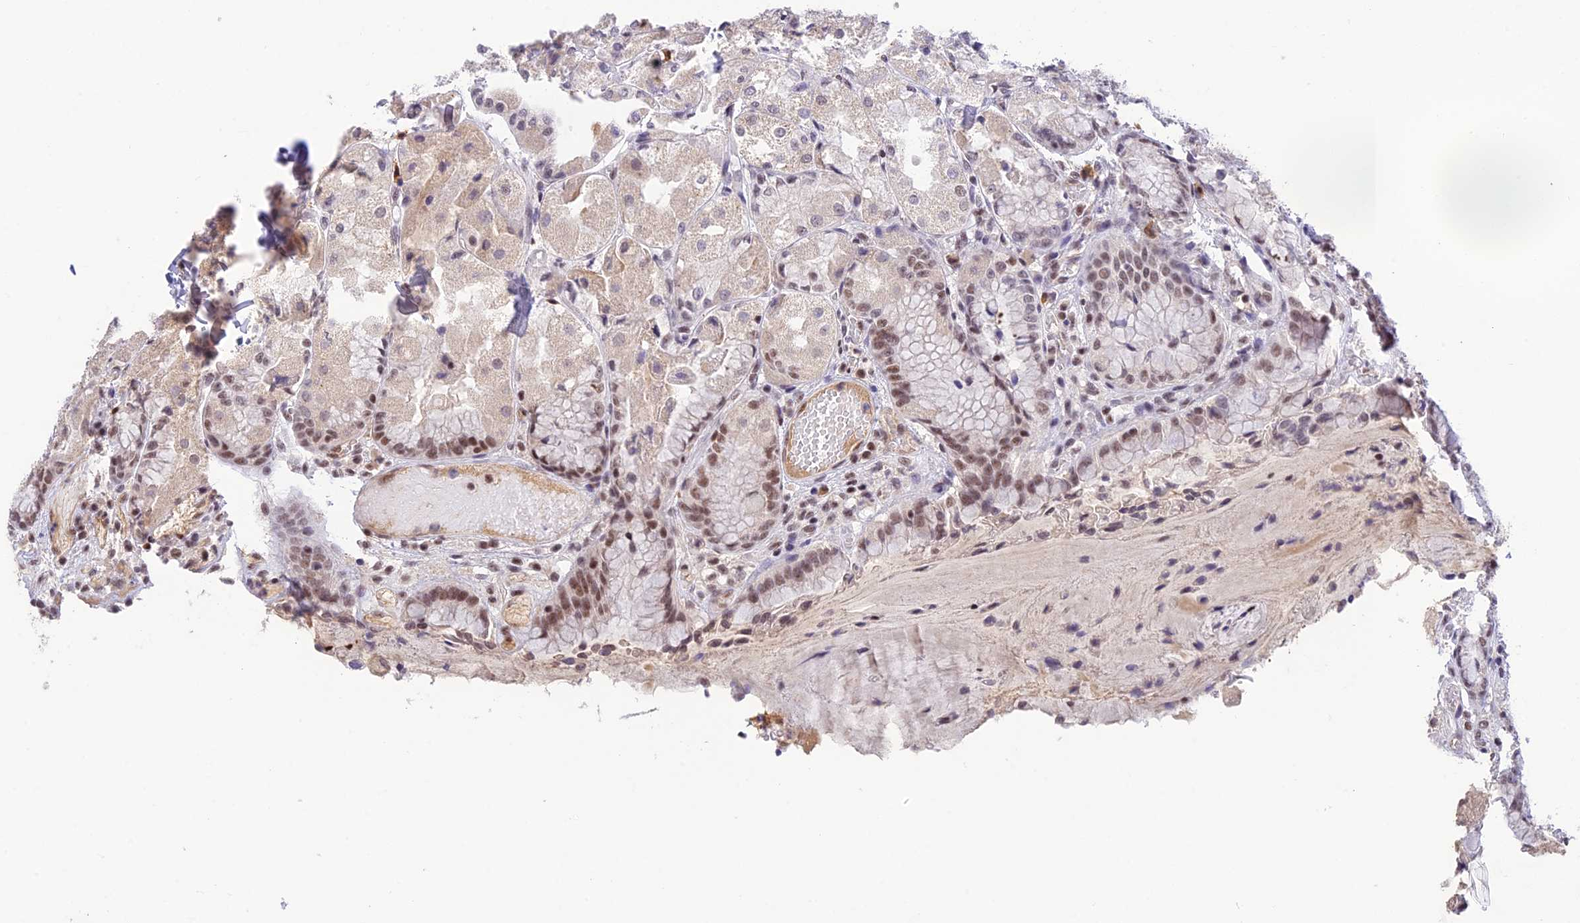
{"staining": {"intensity": "moderate", "quantity": "25%-75%", "location": "nuclear"}, "tissue": "stomach", "cell_type": "Glandular cells", "image_type": "normal", "snomed": [{"axis": "morphology", "description": "Normal tissue, NOS"}, {"axis": "topography", "description": "Stomach, upper"}], "caption": "This image reveals immunohistochemistry staining of normal human stomach, with medium moderate nuclear expression in approximately 25%-75% of glandular cells.", "gene": "THAP11", "patient": {"sex": "male", "age": 72}}